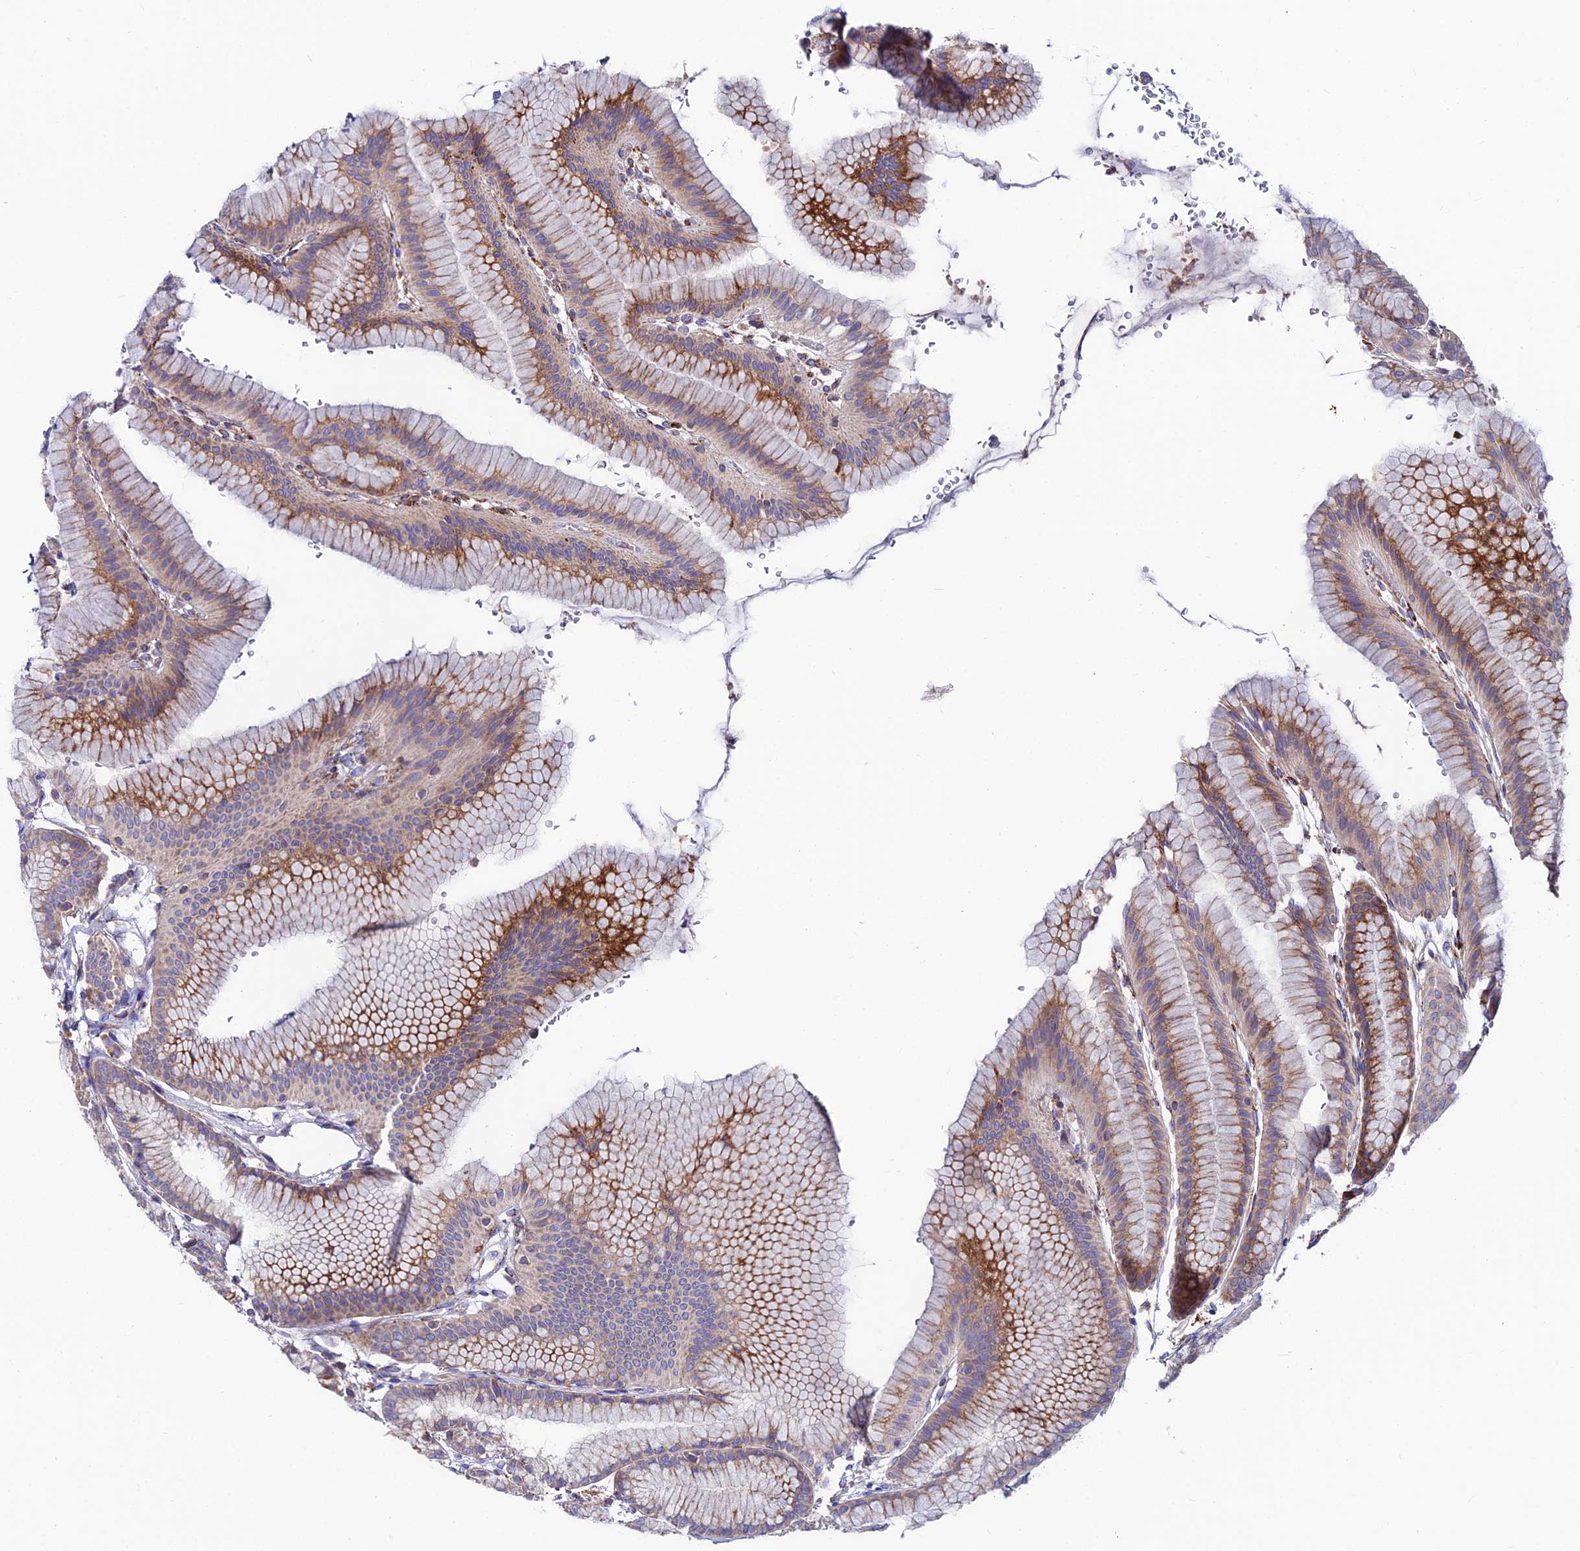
{"staining": {"intensity": "strong", "quantity": "25%-75%", "location": "cytoplasmic/membranous"}, "tissue": "stomach", "cell_type": "Glandular cells", "image_type": "normal", "snomed": [{"axis": "morphology", "description": "Normal tissue, NOS"}, {"axis": "morphology", "description": "Adenocarcinoma, NOS"}, {"axis": "morphology", "description": "Adenocarcinoma, High grade"}, {"axis": "topography", "description": "Stomach, upper"}, {"axis": "topography", "description": "Stomach"}], "caption": "Immunohistochemical staining of unremarkable stomach displays strong cytoplasmic/membranous protein expression in about 25%-75% of glandular cells.", "gene": "EIF3K", "patient": {"sex": "female", "age": 65}}